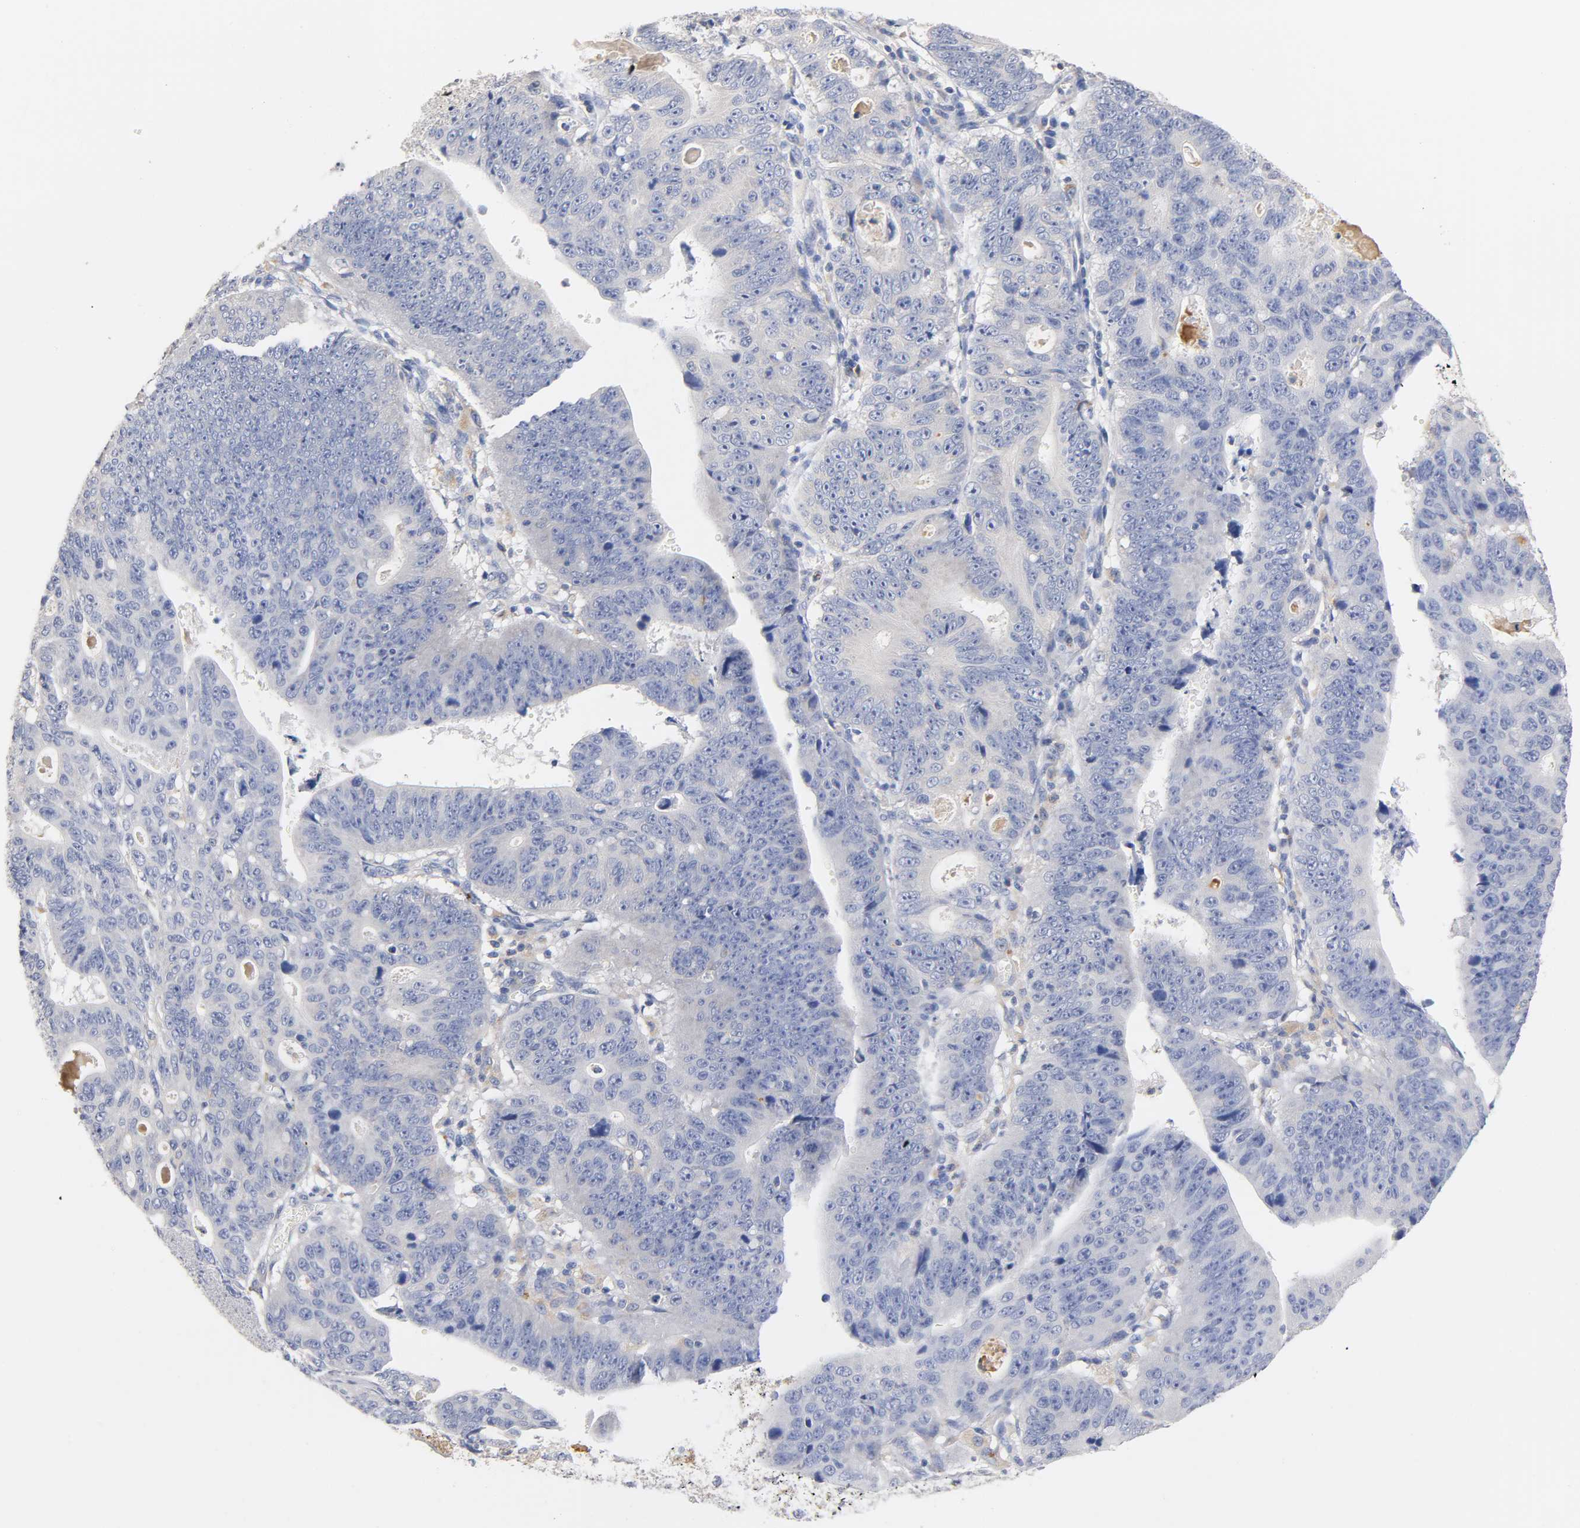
{"staining": {"intensity": "negative", "quantity": "none", "location": "none"}, "tissue": "stomach cancer", "cell_type": "Tumor cells", "image_type": "cancer", "snomed": [{"axis": "morphology", "description": "Adenocarcinoma, NOS"}, {"axis": "topography", "description": "Stomach"}], "caption": "Histopathology image shows no protein expression in tumor cells of stomach cancer (adenocarcinoma) tissue.", "gene": "SEMA5A", "patient": {"sex": "male", "age": 59}}